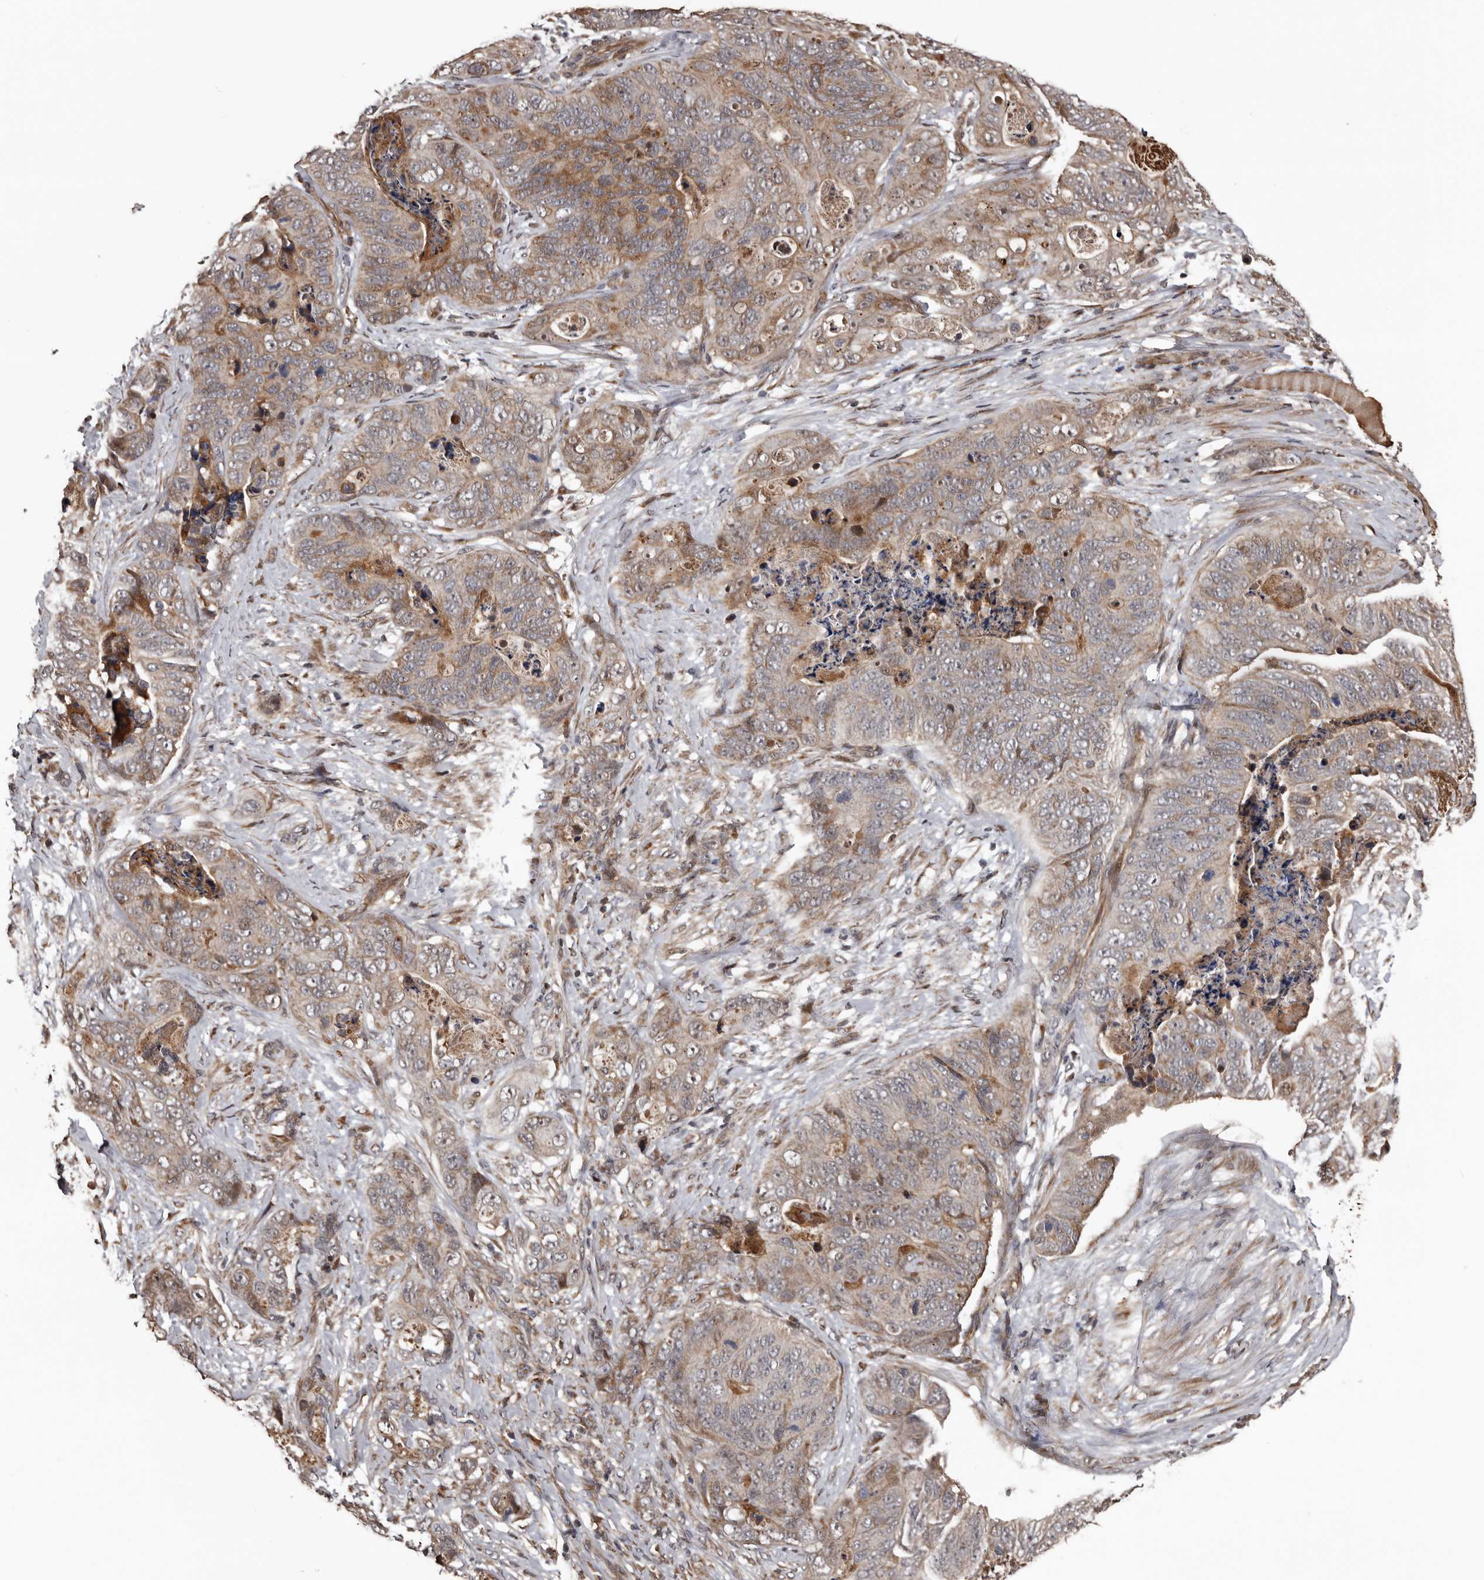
{"staining": {"intensity": "moderate", "quantity": "<25%", "location": "cytoplasmic/membranous"}, "tissue": "stomach cancer", "cell_type": "Tumor cells", "image_type": "cancer", "snomed": [{"axis": "morphology", "description": "Normal tissue, NOS"}, {"axis": "morphology", "description": "Adenocarcinoma, NOS"}, {"axis": "topography", "description": "Stomach"}], "caption": "About <25% of tumor cells in adenocarcinoma (stomach) demonstrate moderate cytoplasmic/membranous protein expression as visualized by brown immunohistochemical staining.", "gene": "SERTAD4", "patient": {"sex": "female", "age": 89}}